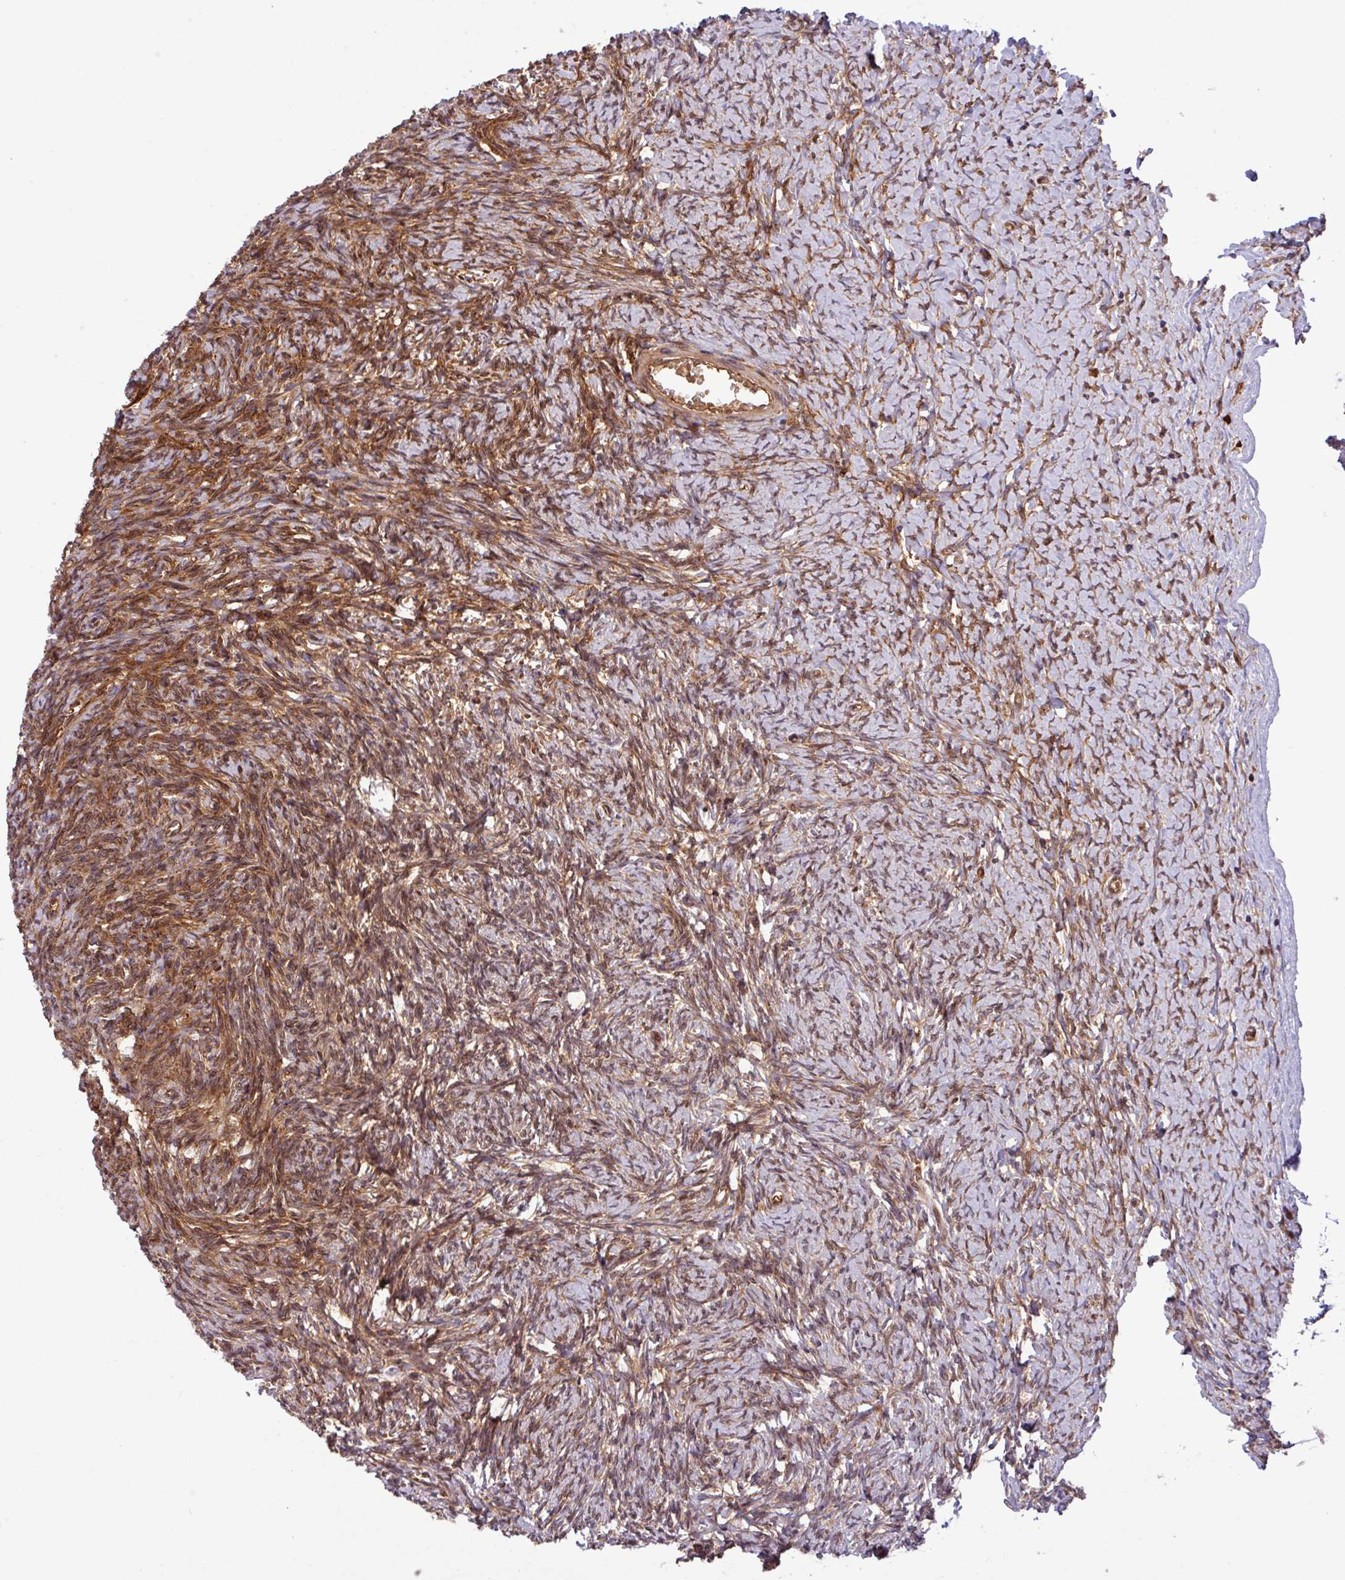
{"staining": {"intensity": "strong", "quantity": ">75%", "location": "cytoplasmic/membranous"}, "tissue": "ovary", "cell_type": "Follicle cells", "image_type": "normal", "snomed": [{"axis": "morphology", "description": "Normal tissue, NOS"}, {"axis": "topography", "description": "Ovary"}], "caption": "Ovary was stained to show a protein in brown. There is high levels of strong cytoplasmic/membranous expression in about >75% of follicle cells. (DAB IHC, brown staining for protein, blue staining for nuclei).", "gene": "C7orf50", "patient": {"sex": "female", "age": 39}}